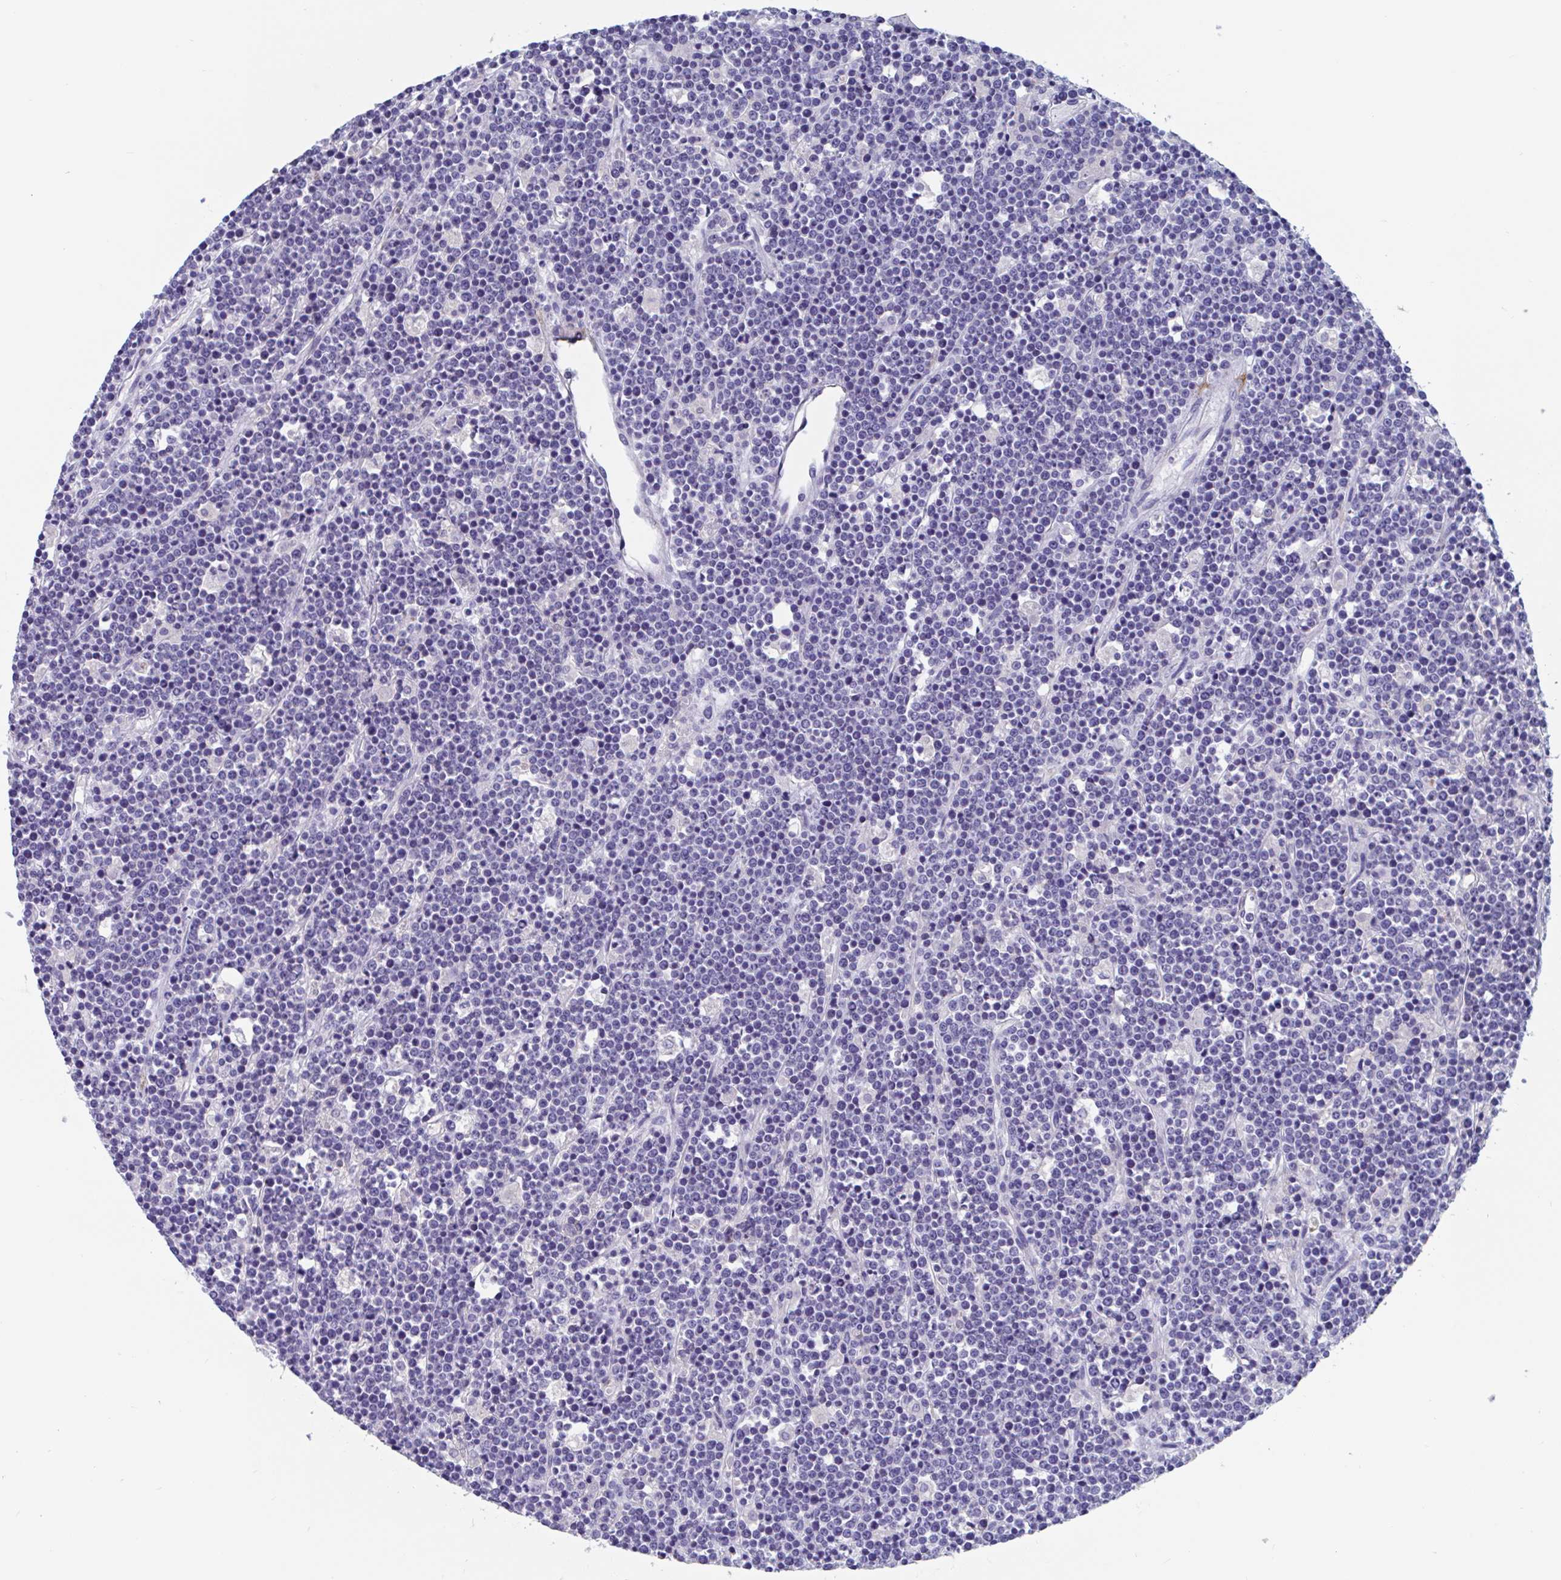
{"staining": {"intensity": "negative", "quantity": "none", "location": "none"}, "tissue": "lymphoma", "cell_type": "Tumor cells", "image_type": "cancer", "snomed": [{"axis": "morphology", "description": "Malignant lymphoma, non-Hodgkin's type, High grade"}, {"axis": "topography", "description": "Ovary"}], "caption": "This is an immunohistochemistry histopathology image of high-grade malignant lymphoma, non-Hodgkin's type. There is no positivity in tumor cells.", "gene": "ZNHIT2", "patient": {"sex": "female", "age": 56}}